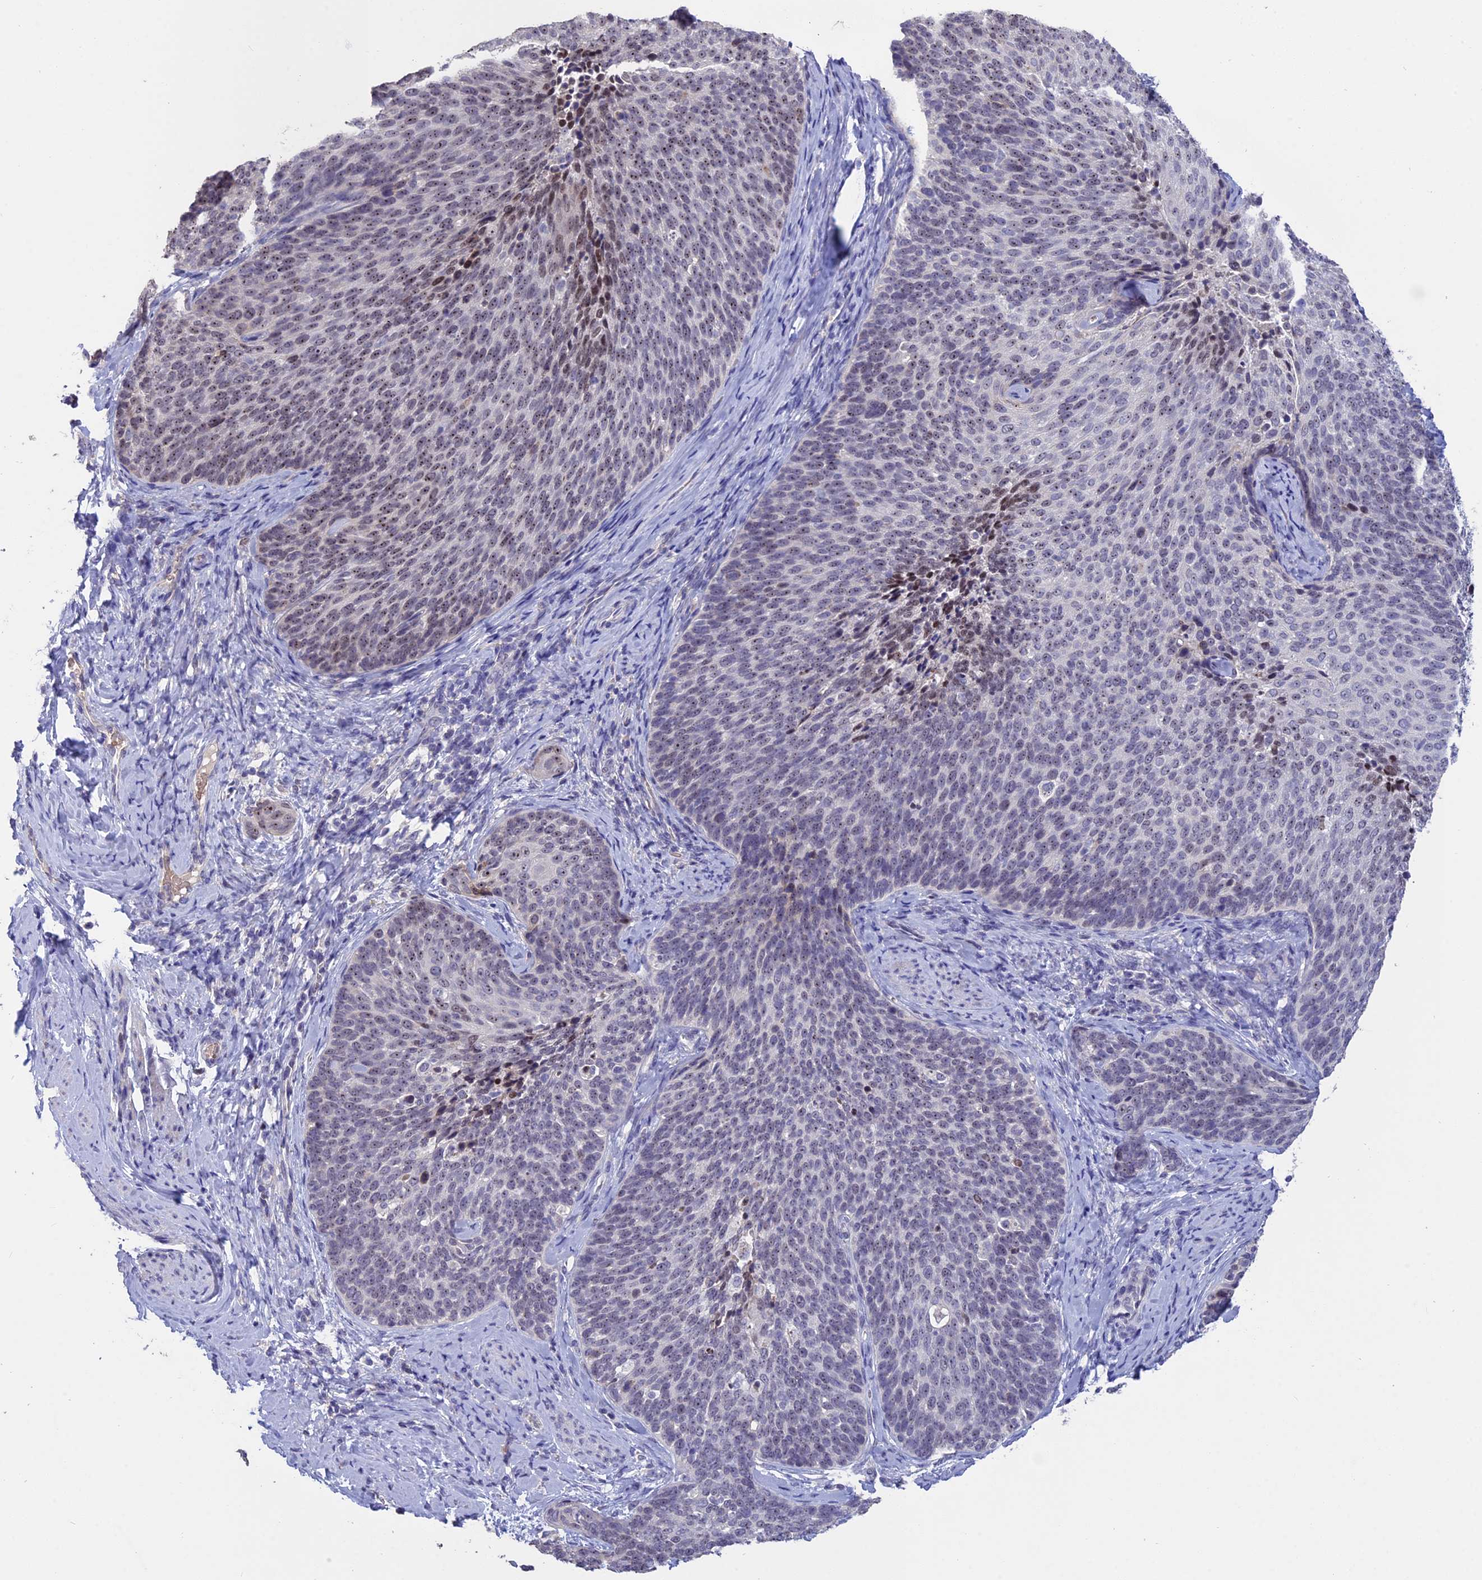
{"staining": {"intensity": "moderate", "quantity": "<25%", "location": "nuclear"}, "tissue": "cervical cancer", "cell_type": "Tumor cells", "image_type": "cancer", "snomed": [{"axis": "morphology", "description": "Squamous cell carcinoma, NOS"}, {"axis": "topography", "description": "Cervix"}], "caption": "The image demonstrates immunohistochemical staining of cervical squamous cell carcinoma. There is moderate nuclear expression is present in about <25% of tumor cells.", "gene": "KNOP1", "patient": {"sex": "female", "age": 50}}